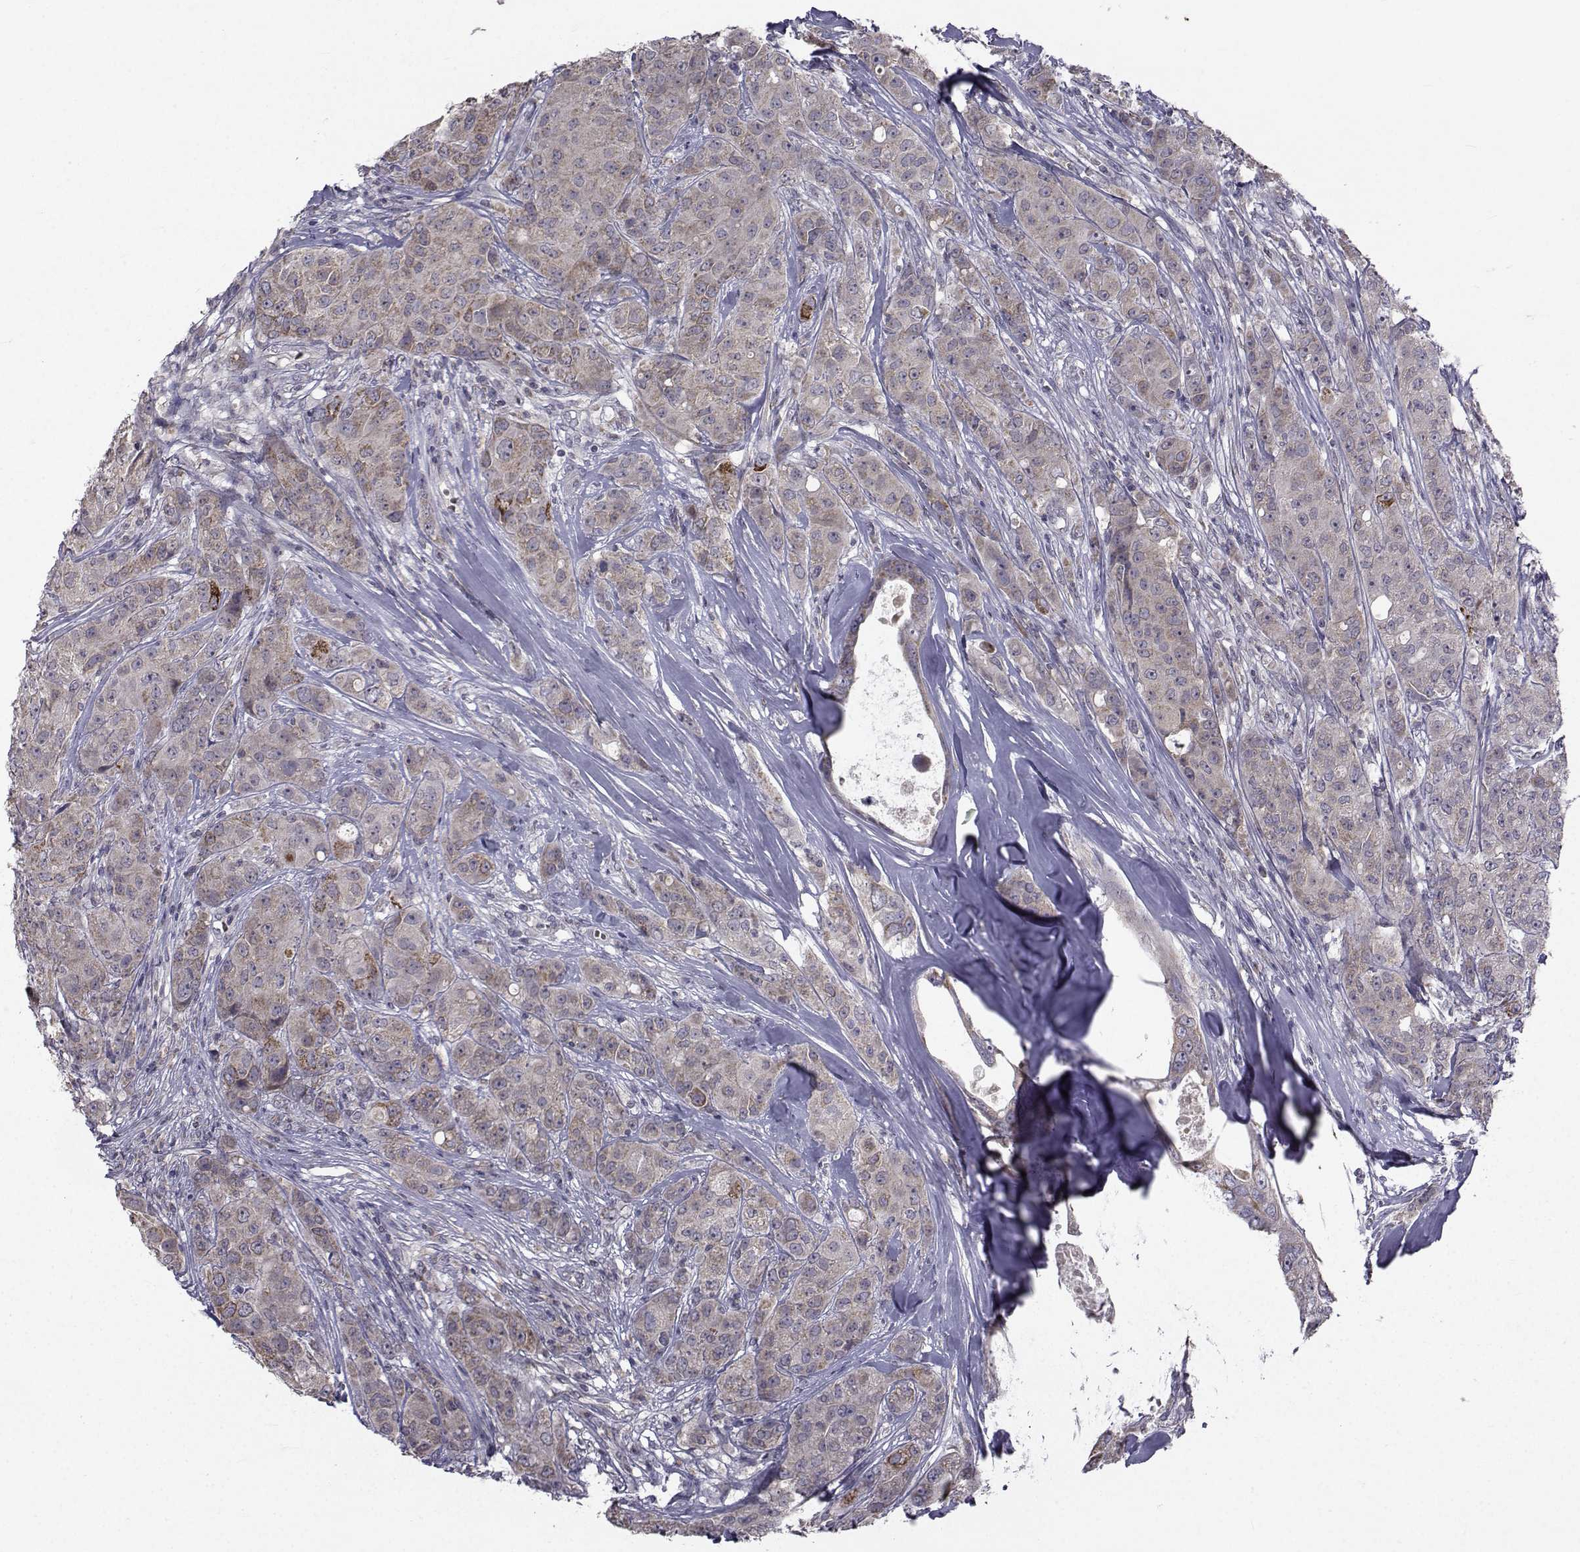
{"staining": {"intensity": "weak", "quantity": ">75%", "location": "cytoplasmic/membranous"}, "tissue": "breast cancer", "cell_type": "Tumor cells", "image_type": "cancer", "snomed": [{"axis": "morphology", "description": "Duct carcinoma"}, {"axis": "topography", "description": "Breast"}], "caption": "Protein expression analysis of human infiltrating ductal carcinoma (breast) reveals weak cytoplasmic/membranous expression in about >75% of tumor cells. The staining was performed using DAB (3,3'-diaminobenzidine) to visualize the protein expression in brown, while the nuclei were stained in blue with hematoxylin (Magnification: 20x).", "gene": "FDXR", "patient": {"sex": "female", "age": 43}}